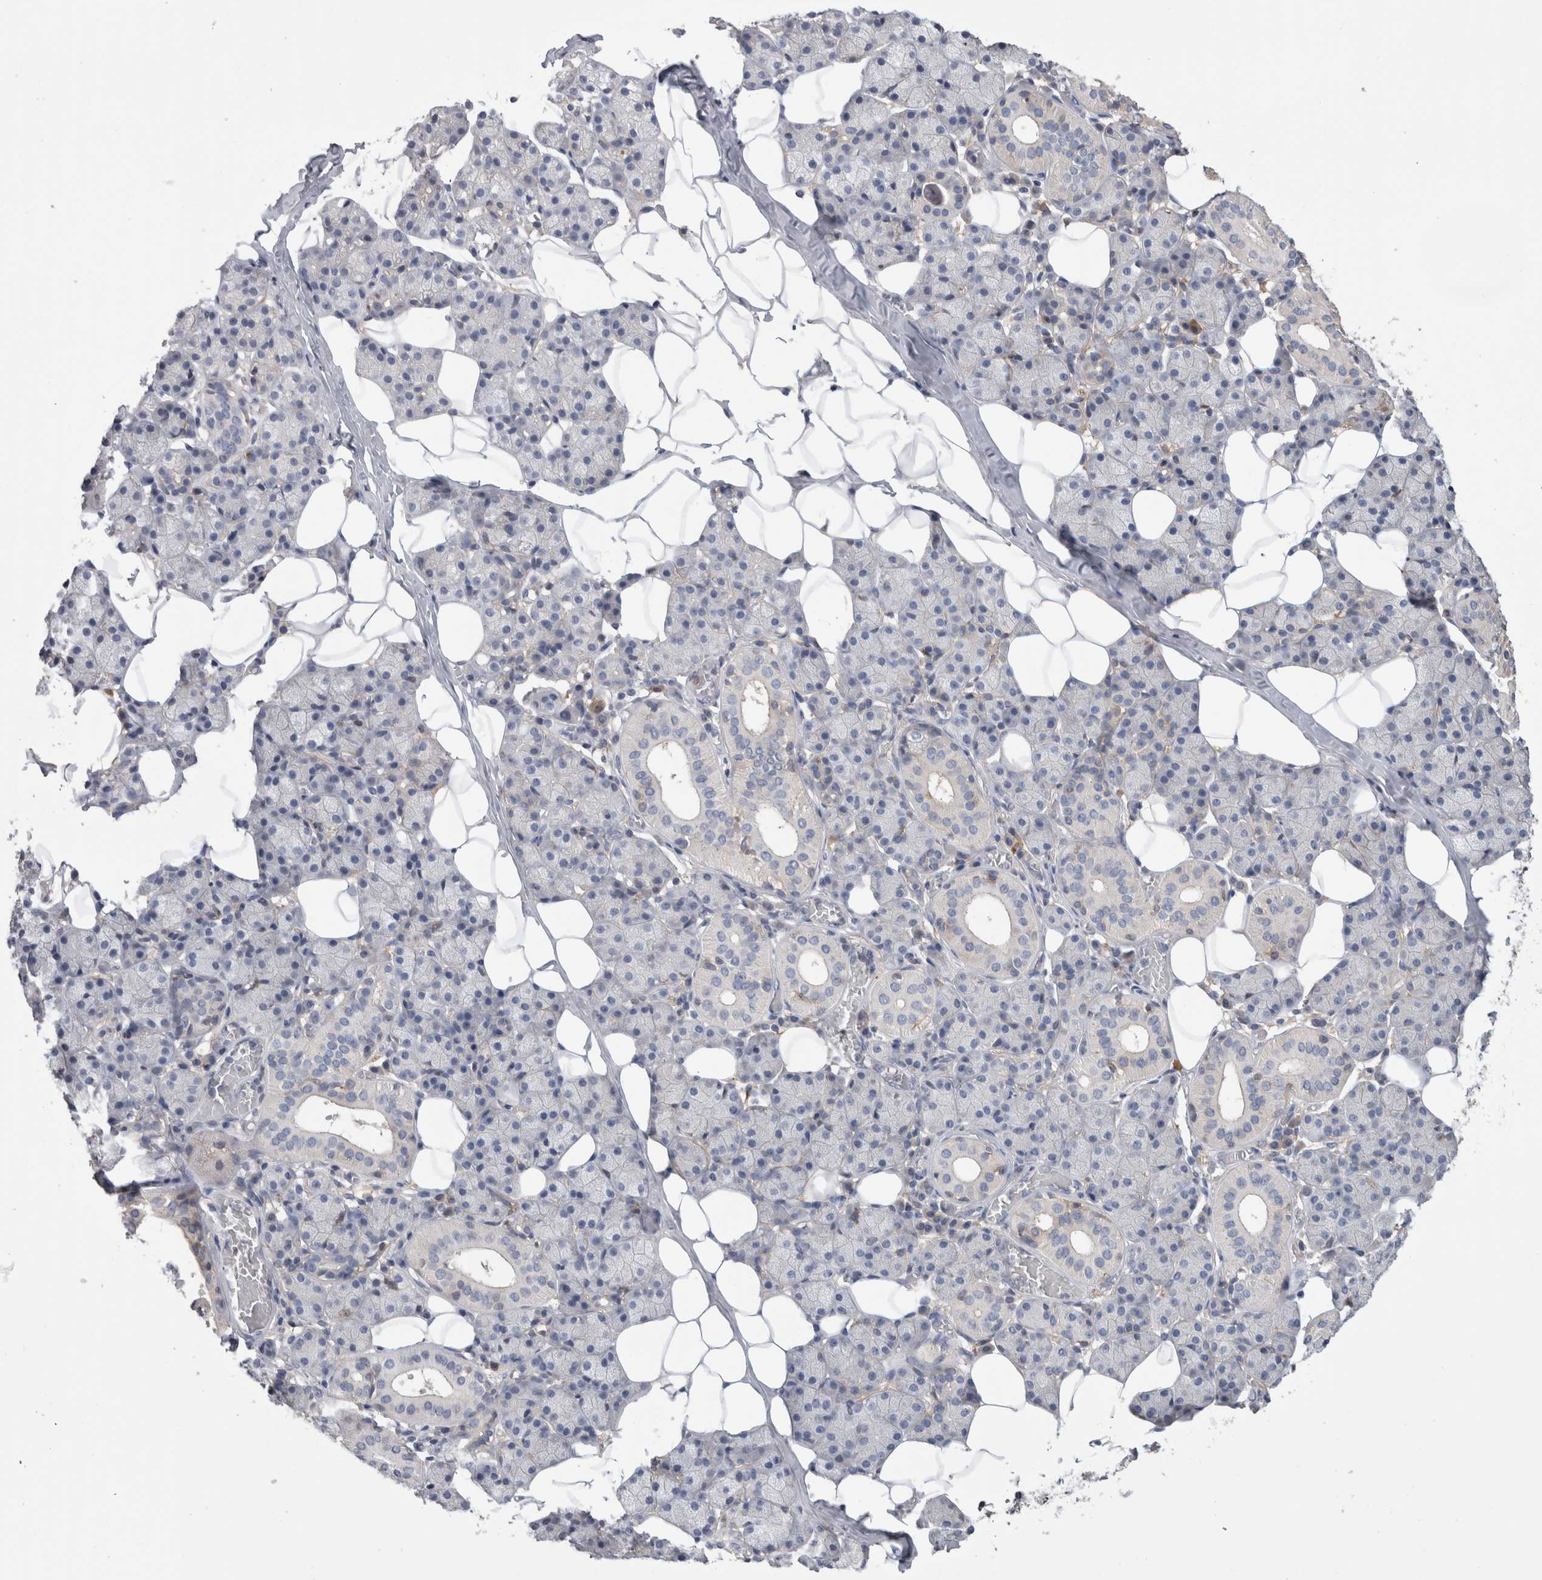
{"staining": {"intensity": "negative", "quantity": "none", "location": "none"}, "tissue": "salivary gland", "cell_type": "Glandular cells", "image_type": "normal", "snomed": [{"axis": "morphology", "description": "Normal tissue, NOS"}, {"axis": "topography", "description": "Salivary gland"}], "caption": "A photomicrograph of salivary gland stained for a protein shows no brown staining in glandular cells.", "gene": "SCRN1", "patient": {"sex": "female", "age": 33}}